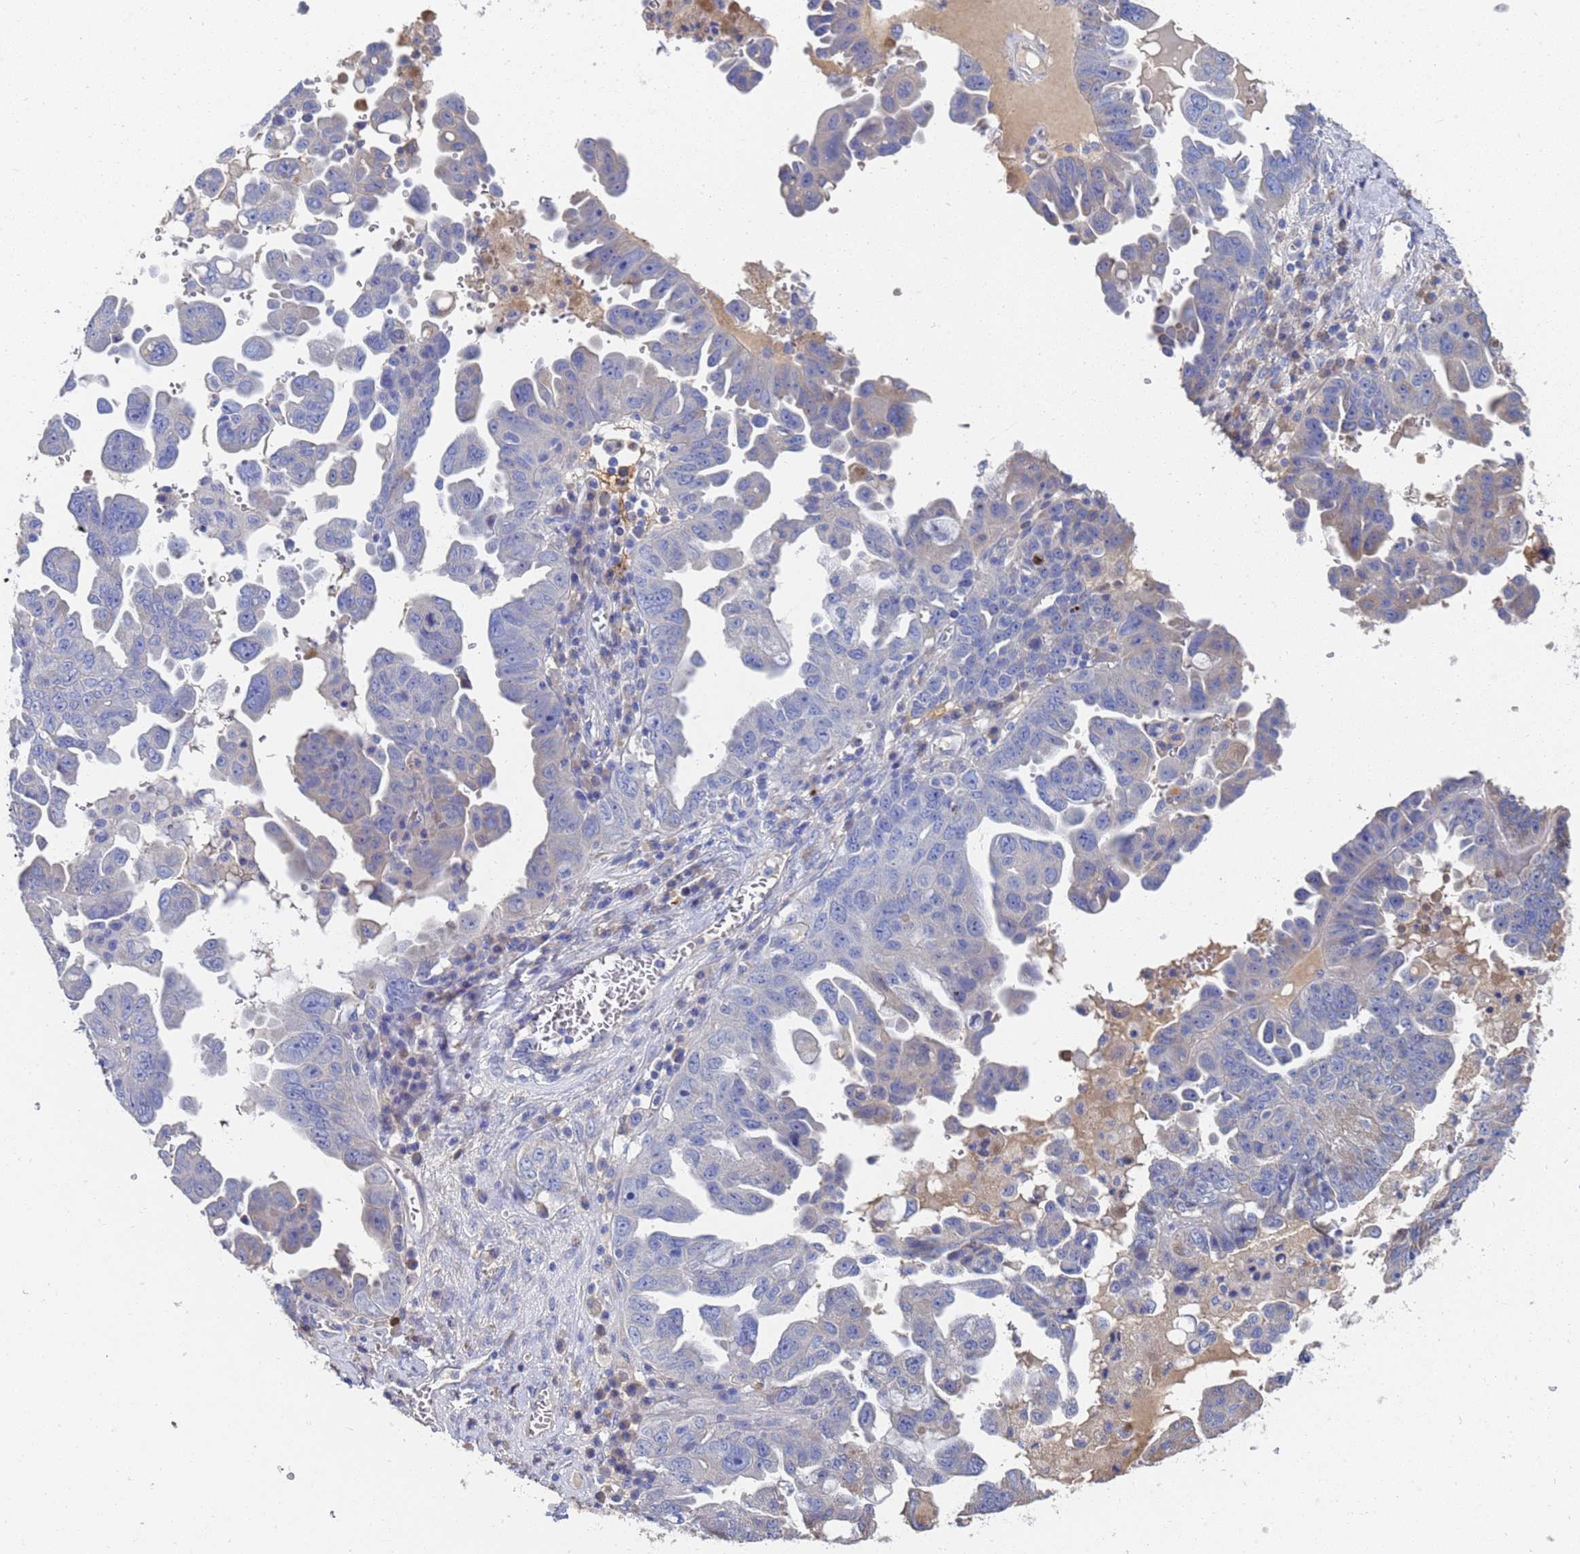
{"staining": {"intensity": "weak", "quantity": "<25%", "location": "cytoplasmic/membranous"}, "tissue": "ovarian cancer", "cell_type": "Tumor cells", "image_type": "cancer", "snomed": [{"axis": "morphology", "description": "Carcinoma, endometroid"}, {"axis": "topography", "description": "Ovary"}], "caption": "Histopathology image shows no protein expression in tumor cells of ovarian cancer (endometroid carcinoma) tissue. (Immunohistochemistry (ihc), brightfield microscopy, high magnification).", "gene": "LBX2", "patient": {"sex": "female", "age": 62}}